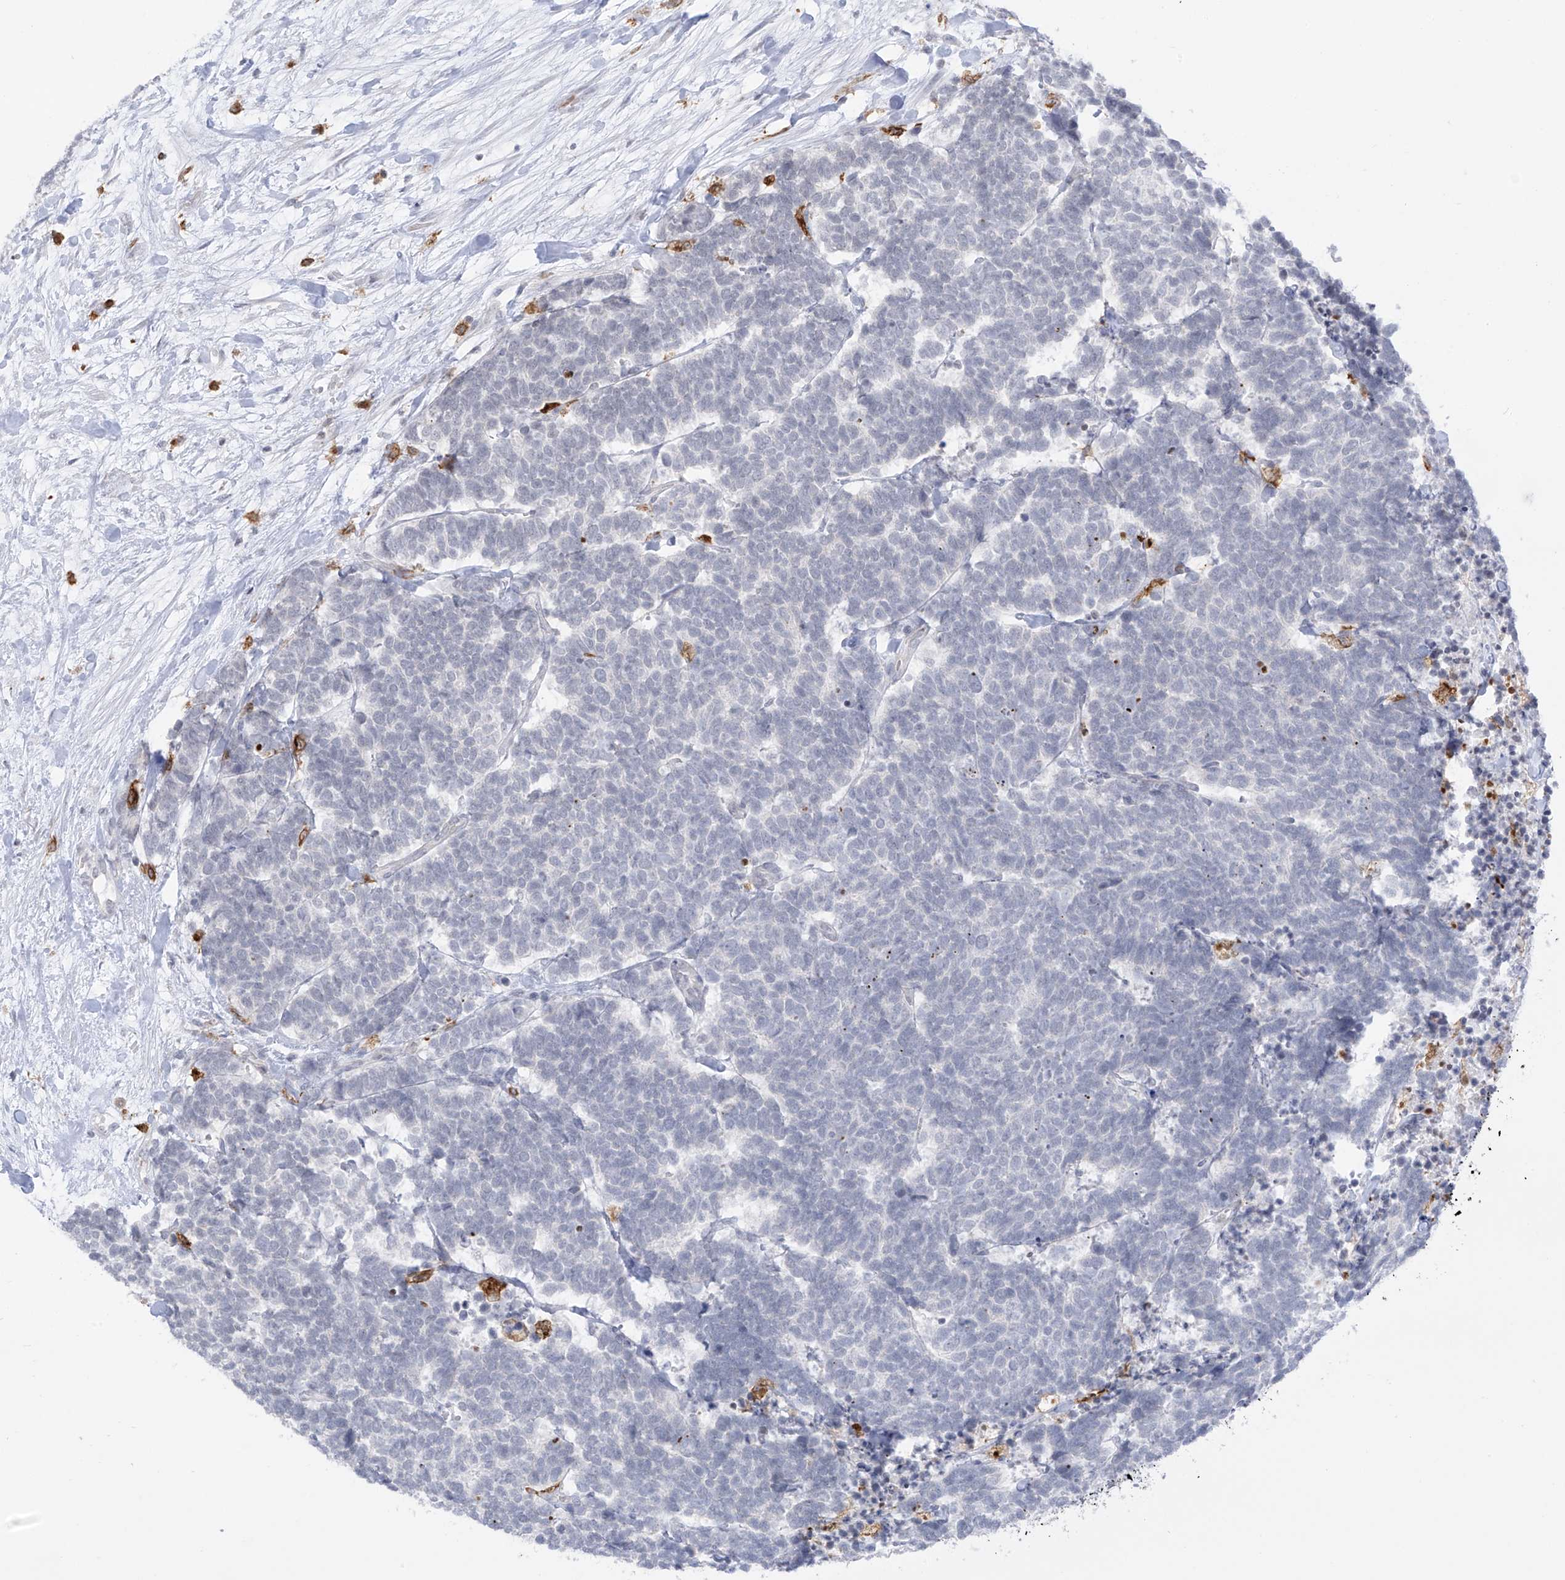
{"staining": {"intensity": "negative", "quantity": "none", "location": "none"}, "tissue": "carcinoid", "cell_type": "Tumor cells", "image_type": "cancer", "snomed": [{"axis": "morphology", "description": "Carcinoma, NOS"}, {"axis": "morphology", "description": "Carcinoid, malignant, NOS"}, {"axis": "topography", "description": "Urinary bladder"}], "caption": "An immunohistochemistry image of carcinoid is shown. There is no staining in tumor cells of carcinoid.", "gene": "TBXAS1", "patient": {"sex": "male", "age": 57}}